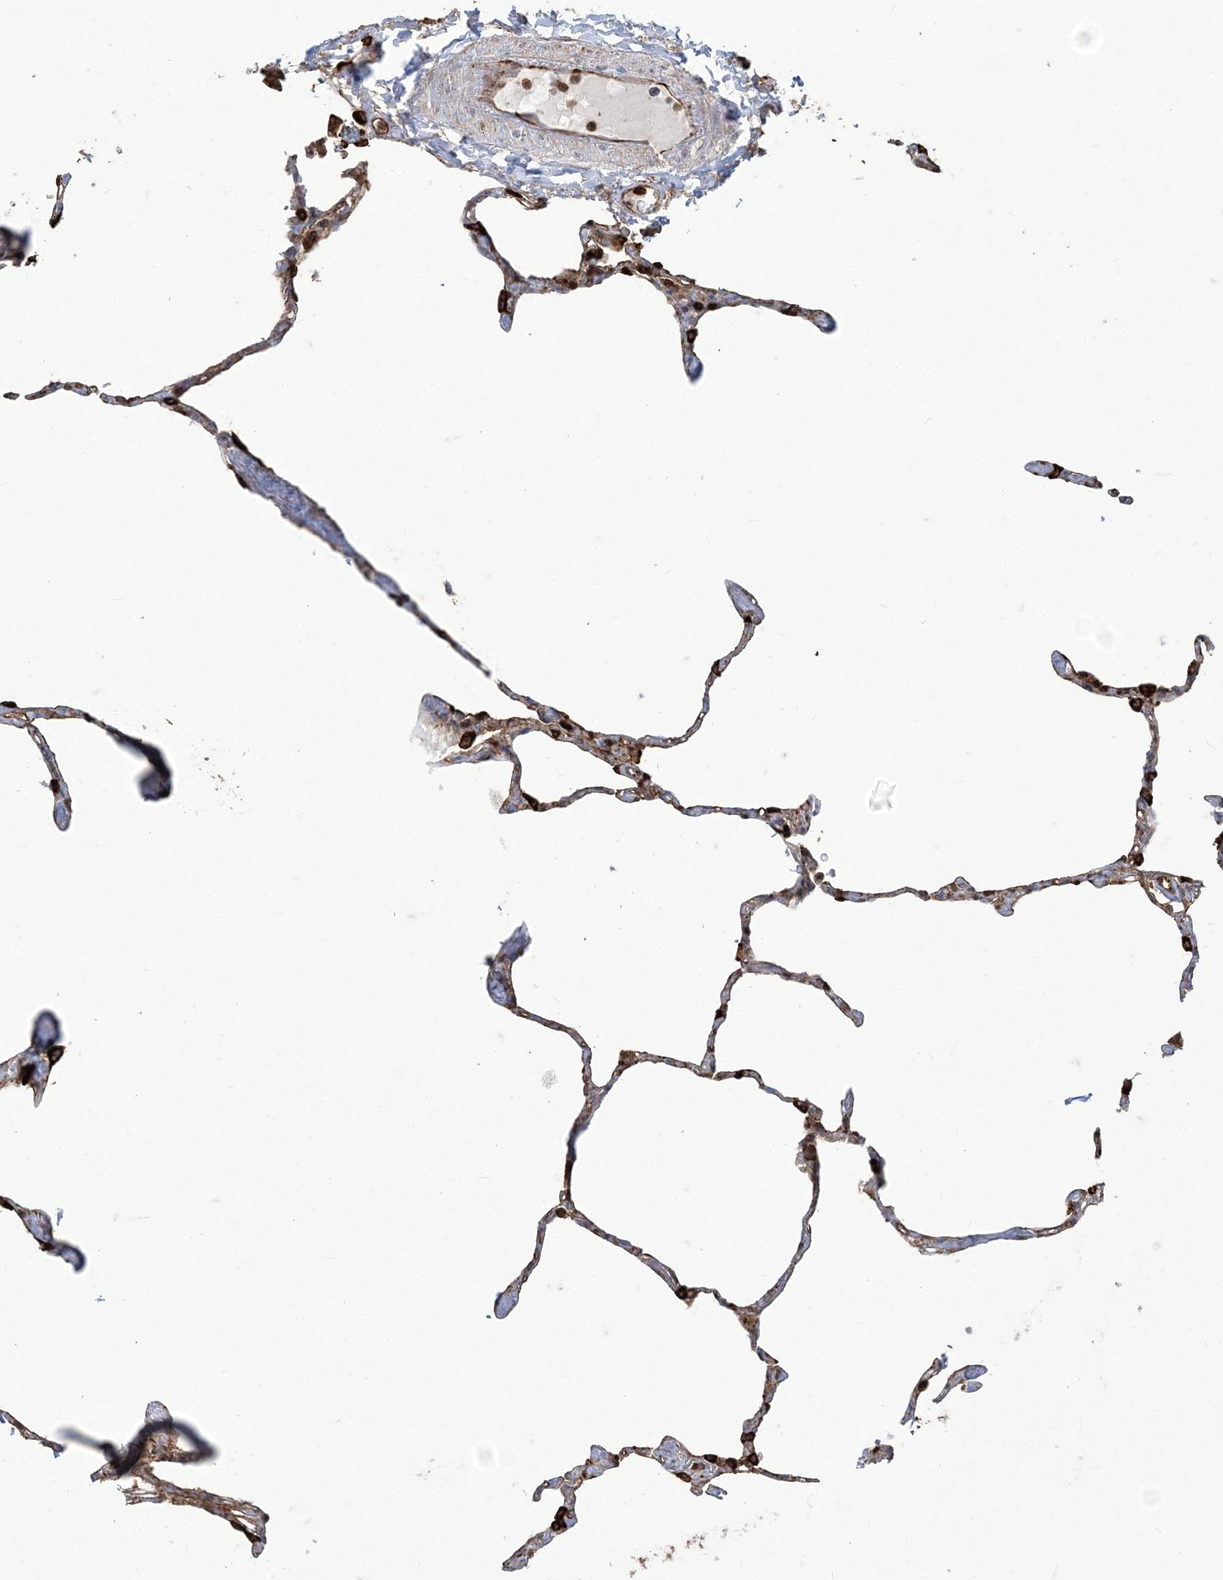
{"staining": {"intensity": "strong", "quantity": "25%-75%", "location": "cytoplasmic/membranous"}, "tissue": "lung", "cell_type": "Alveolar cells", "image_type": "normal", "snomed": [{"axis": "morphology", "description": "Normal tissue, NOS"}, {"axis": "topography", "description": "Lung"}], "caption": "DAB immunohistochemical staining of benign human lung demonstrates strong cytoplasmic/membranous protein staining in about 25%-75% of alveolar cells.", "gene": "DERL3", "patient": {"sex": "male", "age": 65}}